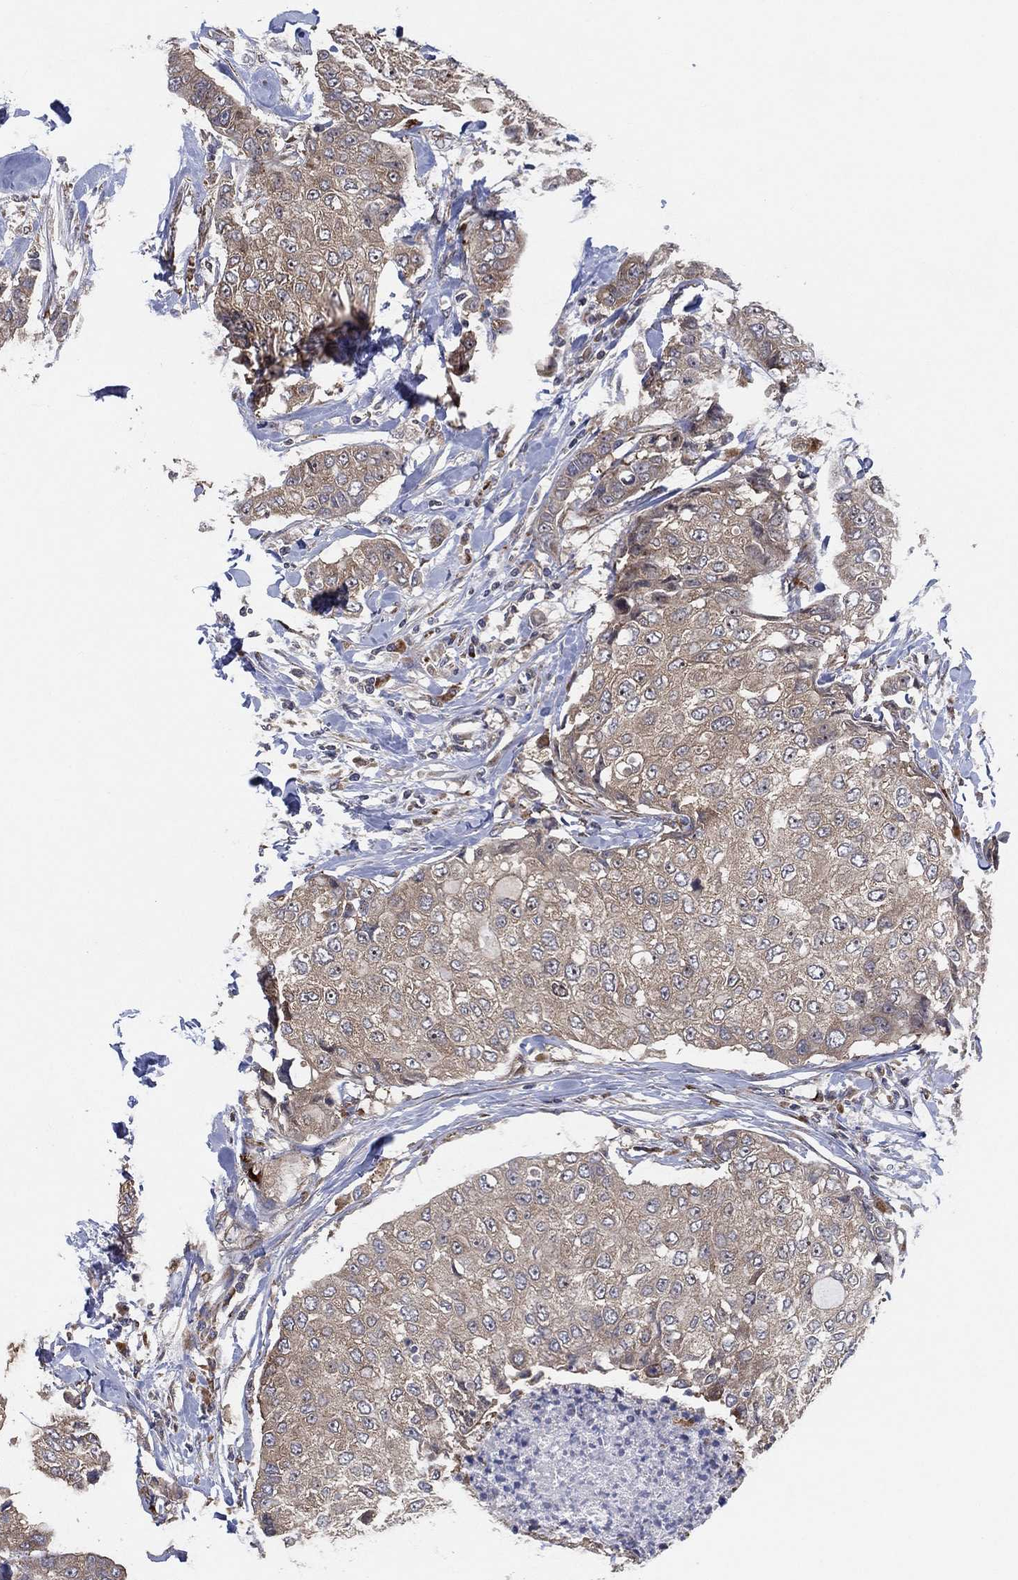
{"staining": {"intensity": "negative", "quantity": "none", "location": "none"}, "tissue": "breast cancer", "cell_type": "Tumor cells", "image_type": "cancer", "snomed": [{"axis": "morphology", "description": "Duct carcinoma"}, {"axis": "topography", "description": "Breast"}], "caption": "High magnification brightfield microscopy of breast cancer stained with DAB (brown) and counterstained with hematoxylin (blue): tumor cells show no significant staining.", "gene": "FAM104A", "patient": {"sex": "female", "age": 27}}